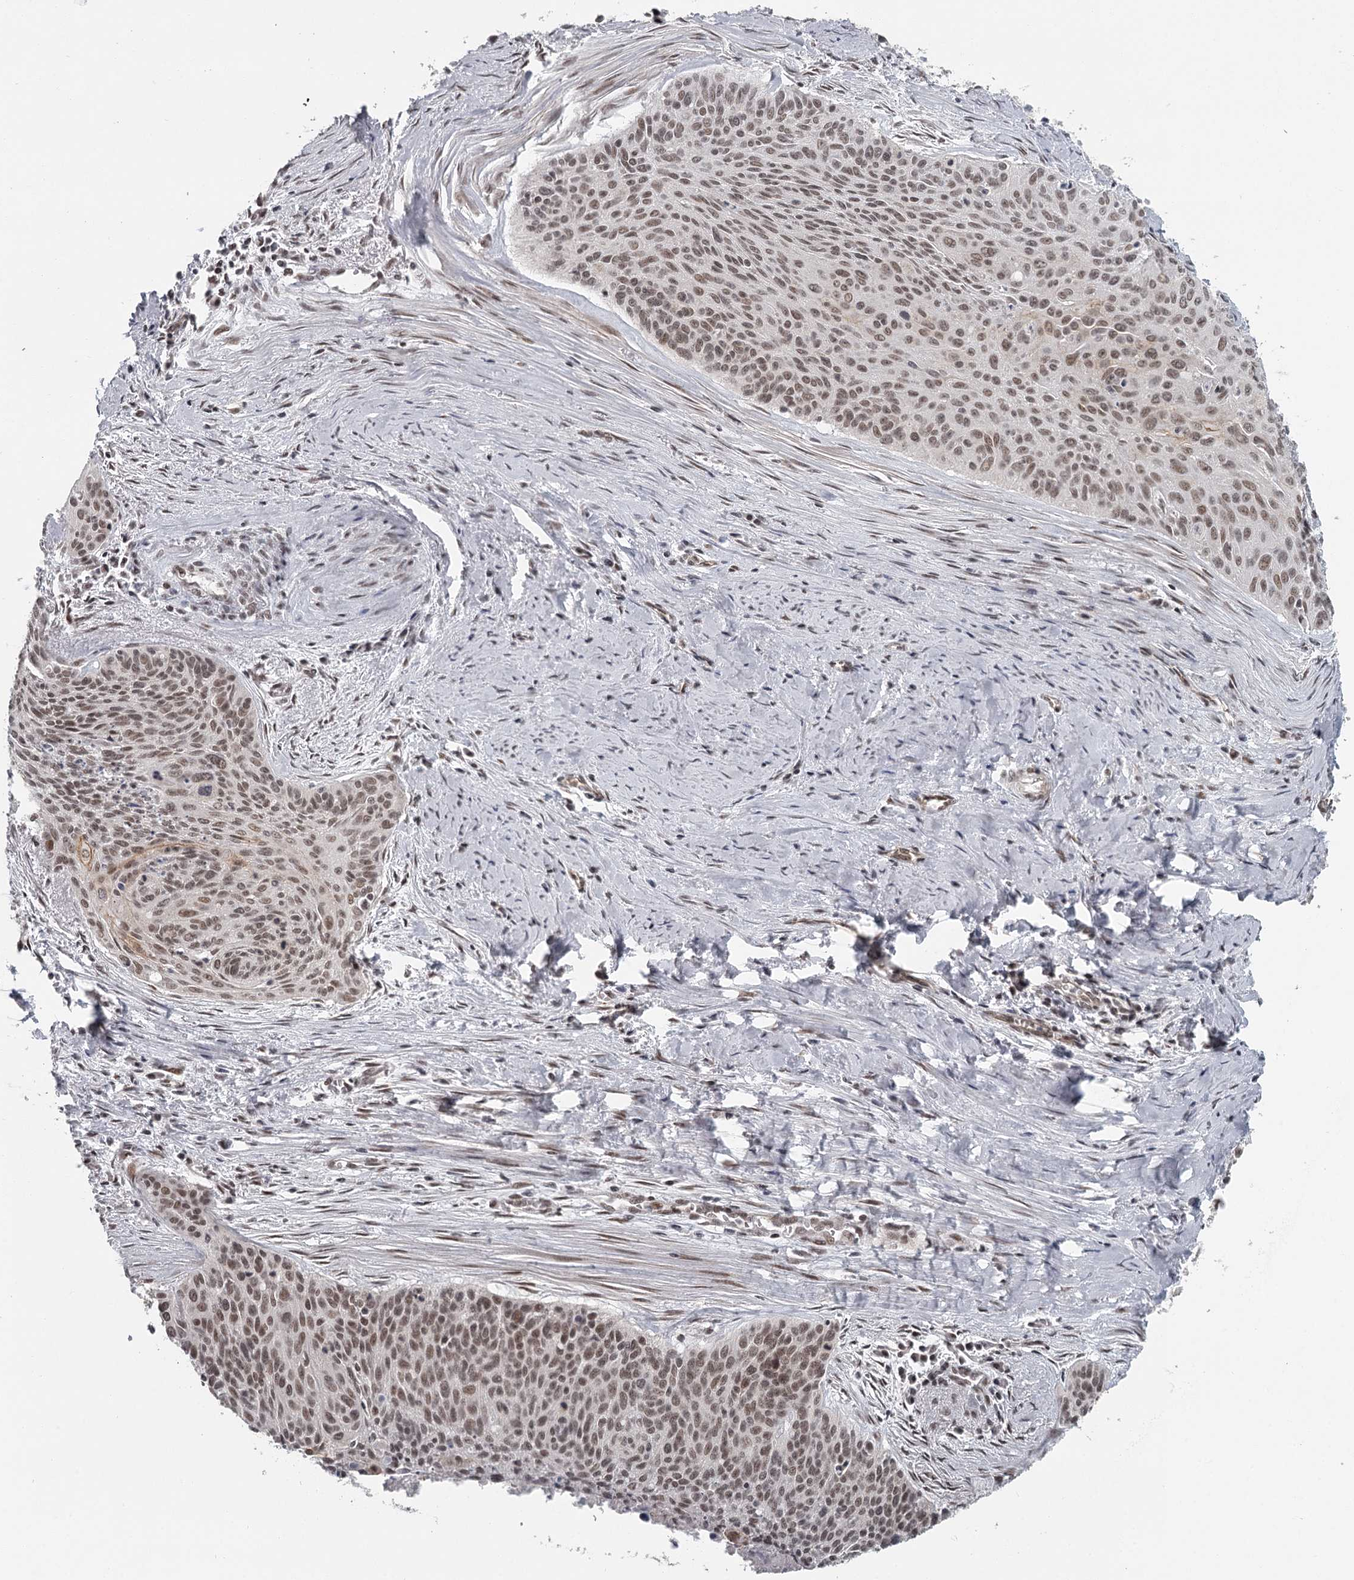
{"staining": {"intensity": "moderate", "quantity": ">75%", "location": "nuclear"}, "tissue": "cervical cancer", "cell_type": "Tumor cells", "image_type": "cancer", "snomed": [{"axis": "morphology", "description": "Squamous cell carcinoma, NOS"}, {"axis": "topography", "description": "Cervix"}], "caption": "A high-resolution micrograph shows immunohistochemistry staining of cervical cancer, which demonstrates moderate nuclear staining in about >75% of tumor cells. Using DAB (brown) and hematoxylin (blue) stains, captured at high magnification using brightfield microscopy.", "gene": "FAM13C", "patient": {"sex": "female", "age": 55}}